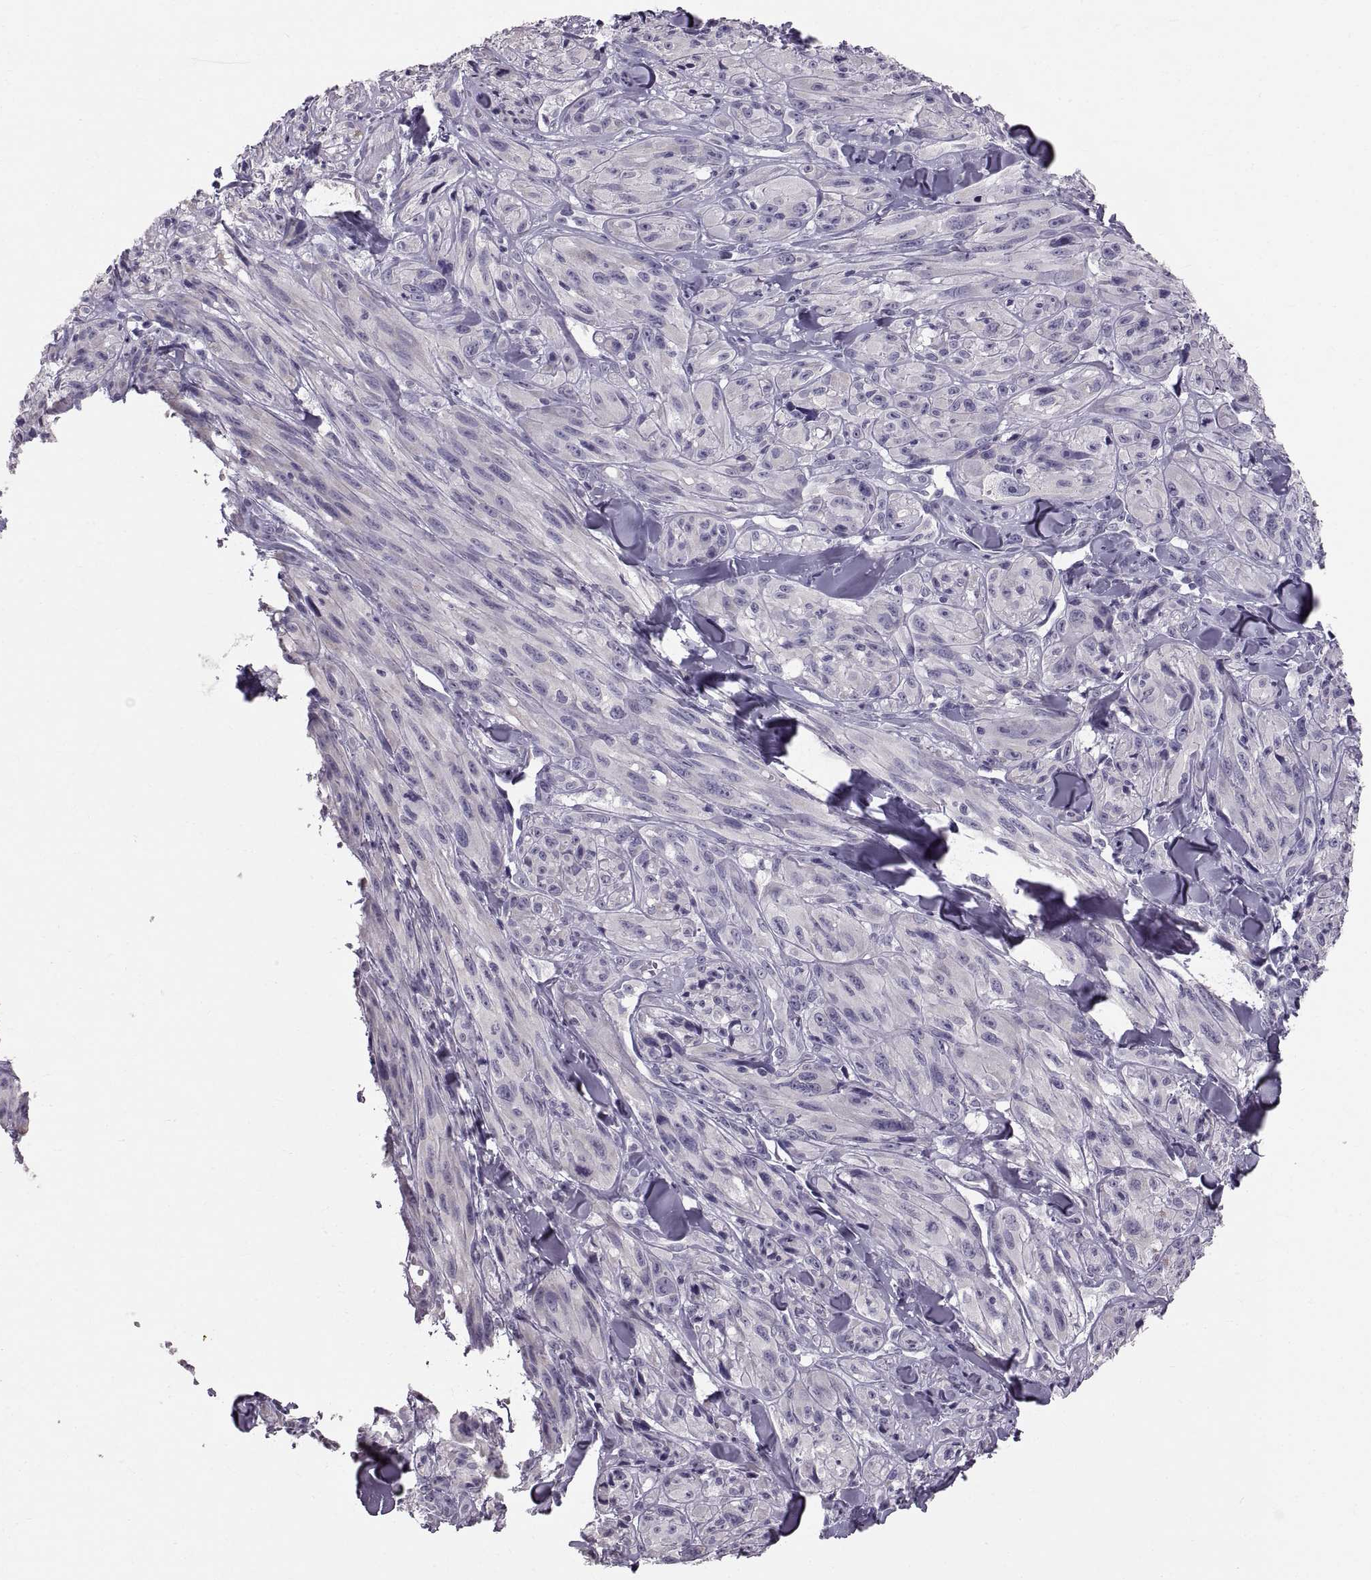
{"staining": {"intensity": "negative", "quantity": "none", "location": "none"}, "tissue": "melanoma", "cell_type": "Tumor cells", "image_type": "cancer", "snomed": [{"axis": "morphology", "description": "Malignant melanoma, NOS"}, {"axis": "topography", "description": "Skin"}], "caption": "Tumor cells show no significant protein positivity in malignant melanoma.", "gene": "WBP2NL", "patient": {"sex": "male", "age": 67}}